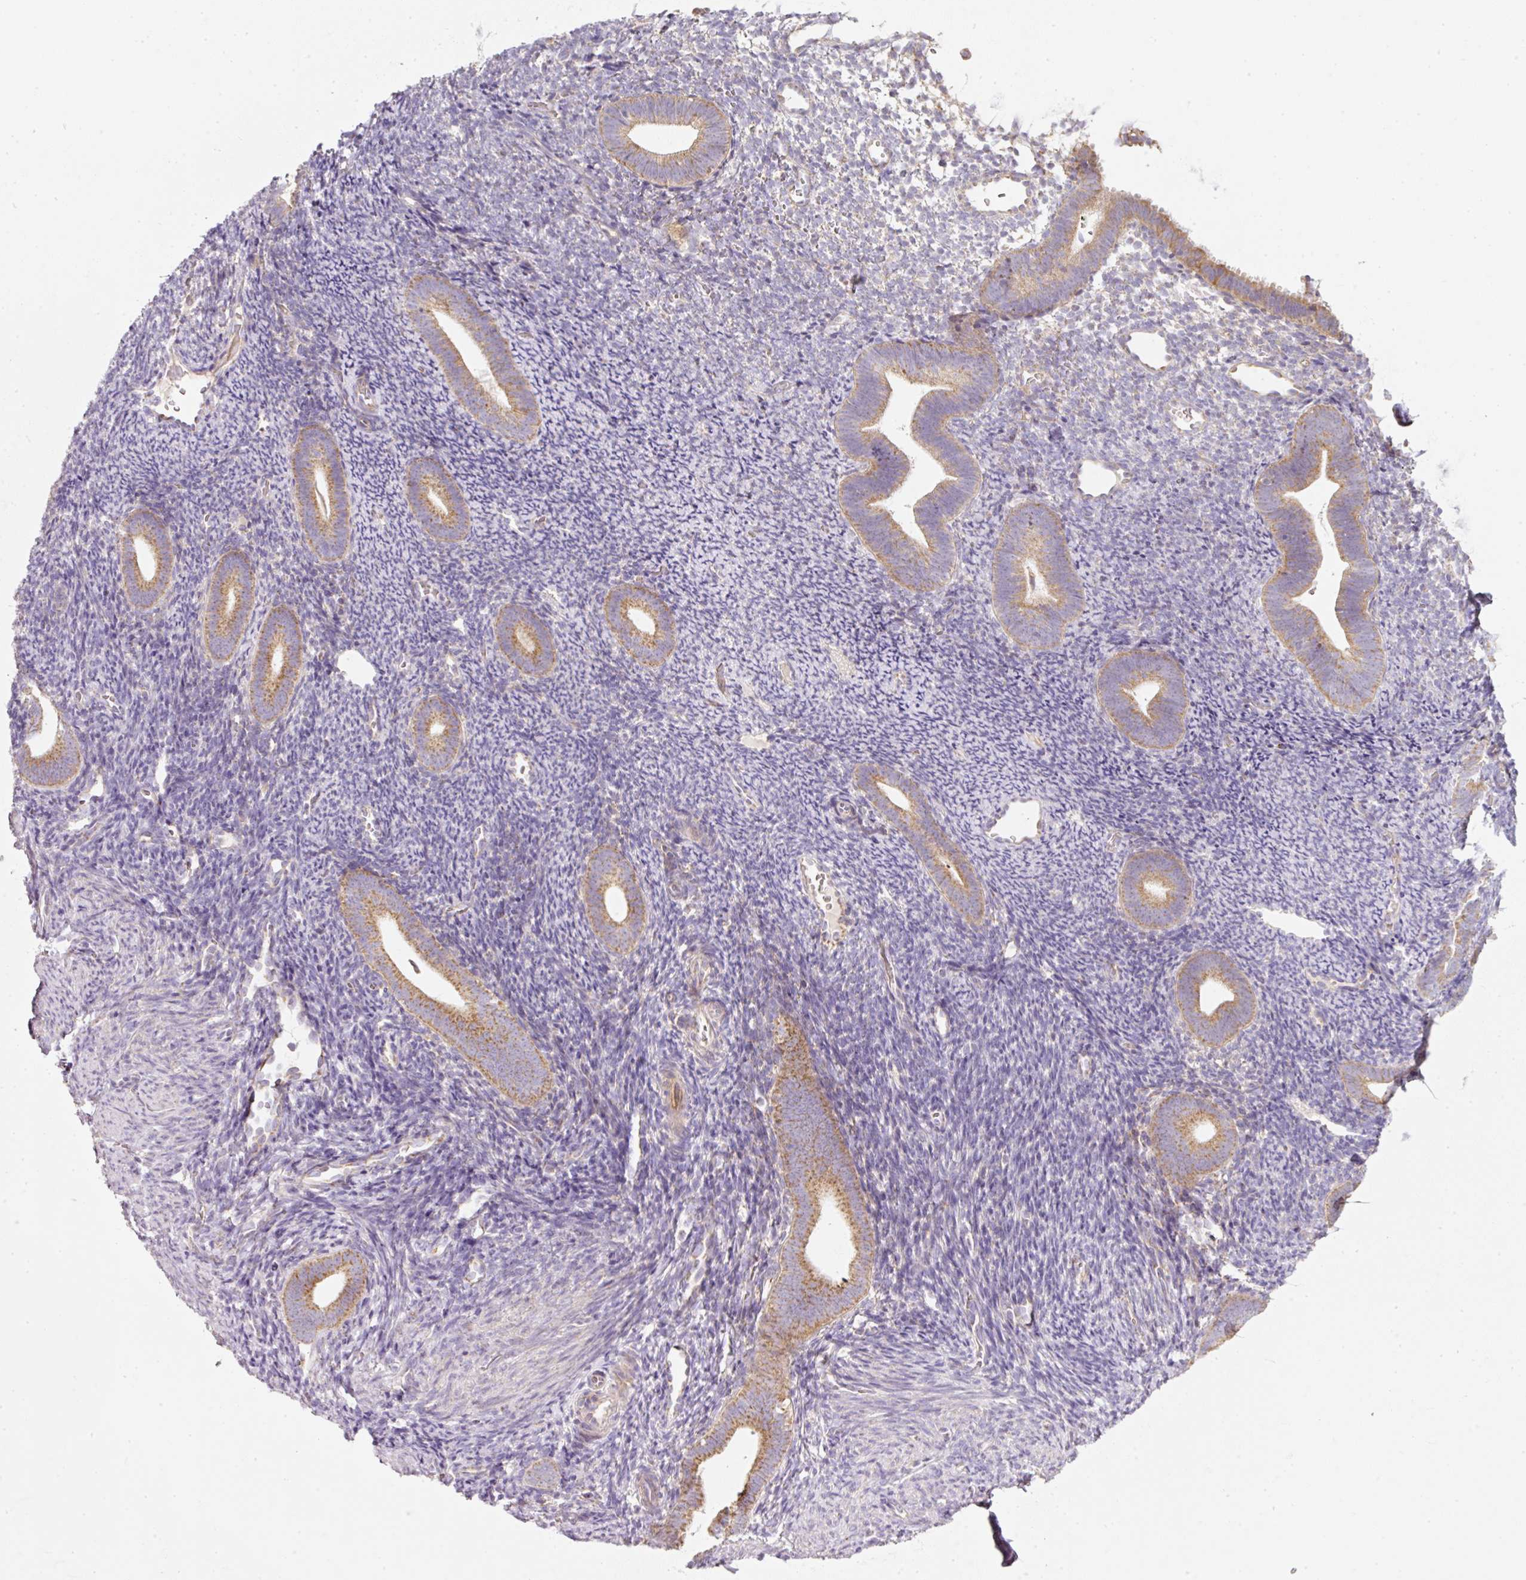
{"staining": {"intensity": "moderate", "quantity": "<25%", "location": "cytoplasmic/membranous"}, "tissue": "endometrium", "cell_type": "Cells in endometrial stroma", "image_type": "normal", "snomed": [{"axis": "morphology", "description": "Normal tissue, NOS"}, {"axis": "topography", "description": "Endometrium"}], "caption": "Immunohistochemistry (IHC) staining of benign endometrium, which demonstrates low levels of moderate cytoplasmic/membranous expression in approximately <25% of cells in endometrial stroma indicating moderate cytoplasmic/membranous protein positivity. The staining was performed using DAB (brown) for protein detection and nuclei were counterstained in hematoxylin (blue).", "gene": "NDUFA1", "patient": {"sex": "female", "age": 39}}